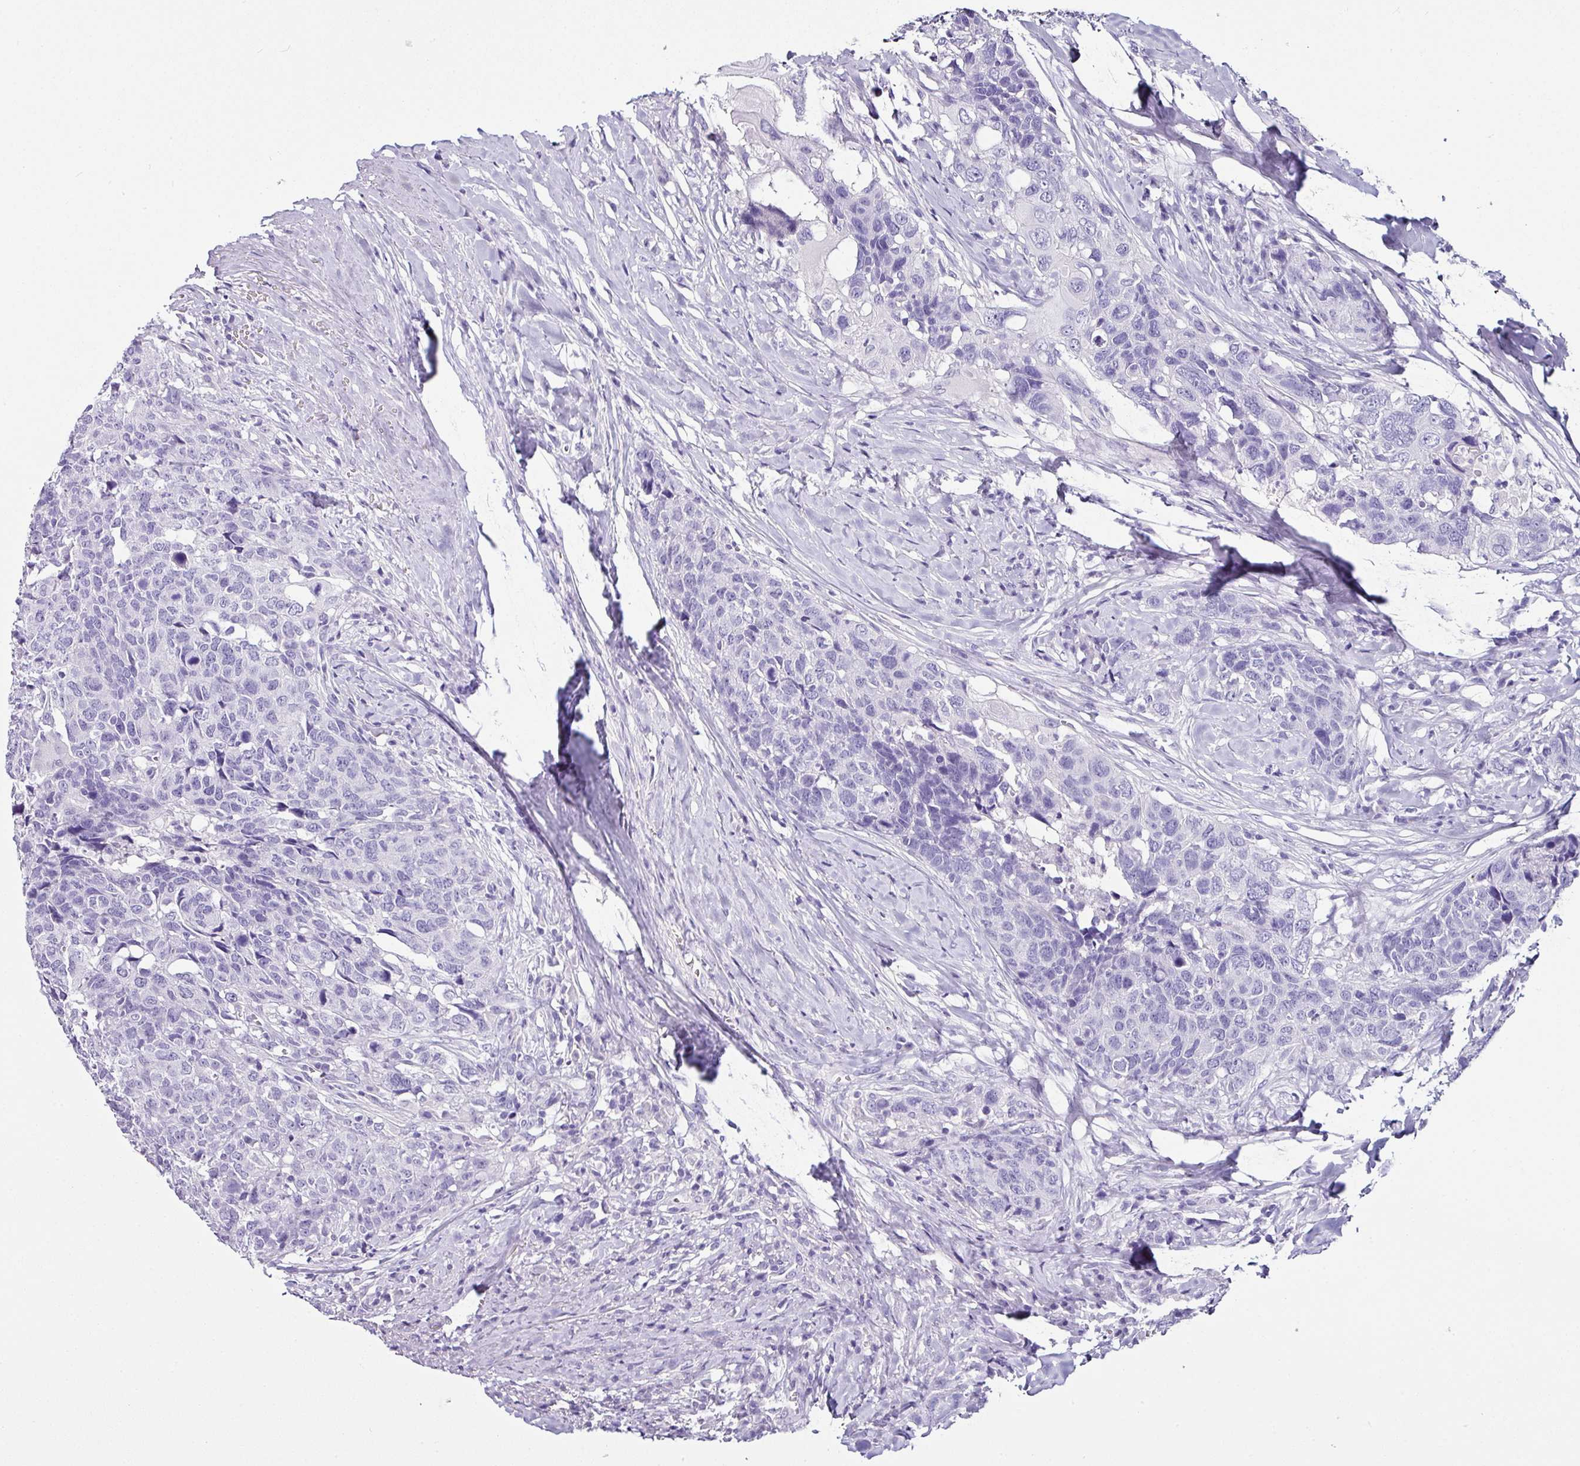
{"staining": {"intensity": "negative", "quantity": "none", "location": "none"}, "tissue": "head and neck cancer", "cell_type": "Tumor cells", "image_type": "cancer", "snomed": [{"axis": "morphology", "description": "Squamous cell carcinoma, NOS"}, {"axis": "topography", "description": "Head-Neck"}], "caption": "DAB (3,3'-diaminobenzidine) immunohistochemical staining of head and neck squamous cell carcinoma exhibits no significant expression in tumor cells.", "gene": "NAPSA", "patient": {"sex": "male", "age": 66}}